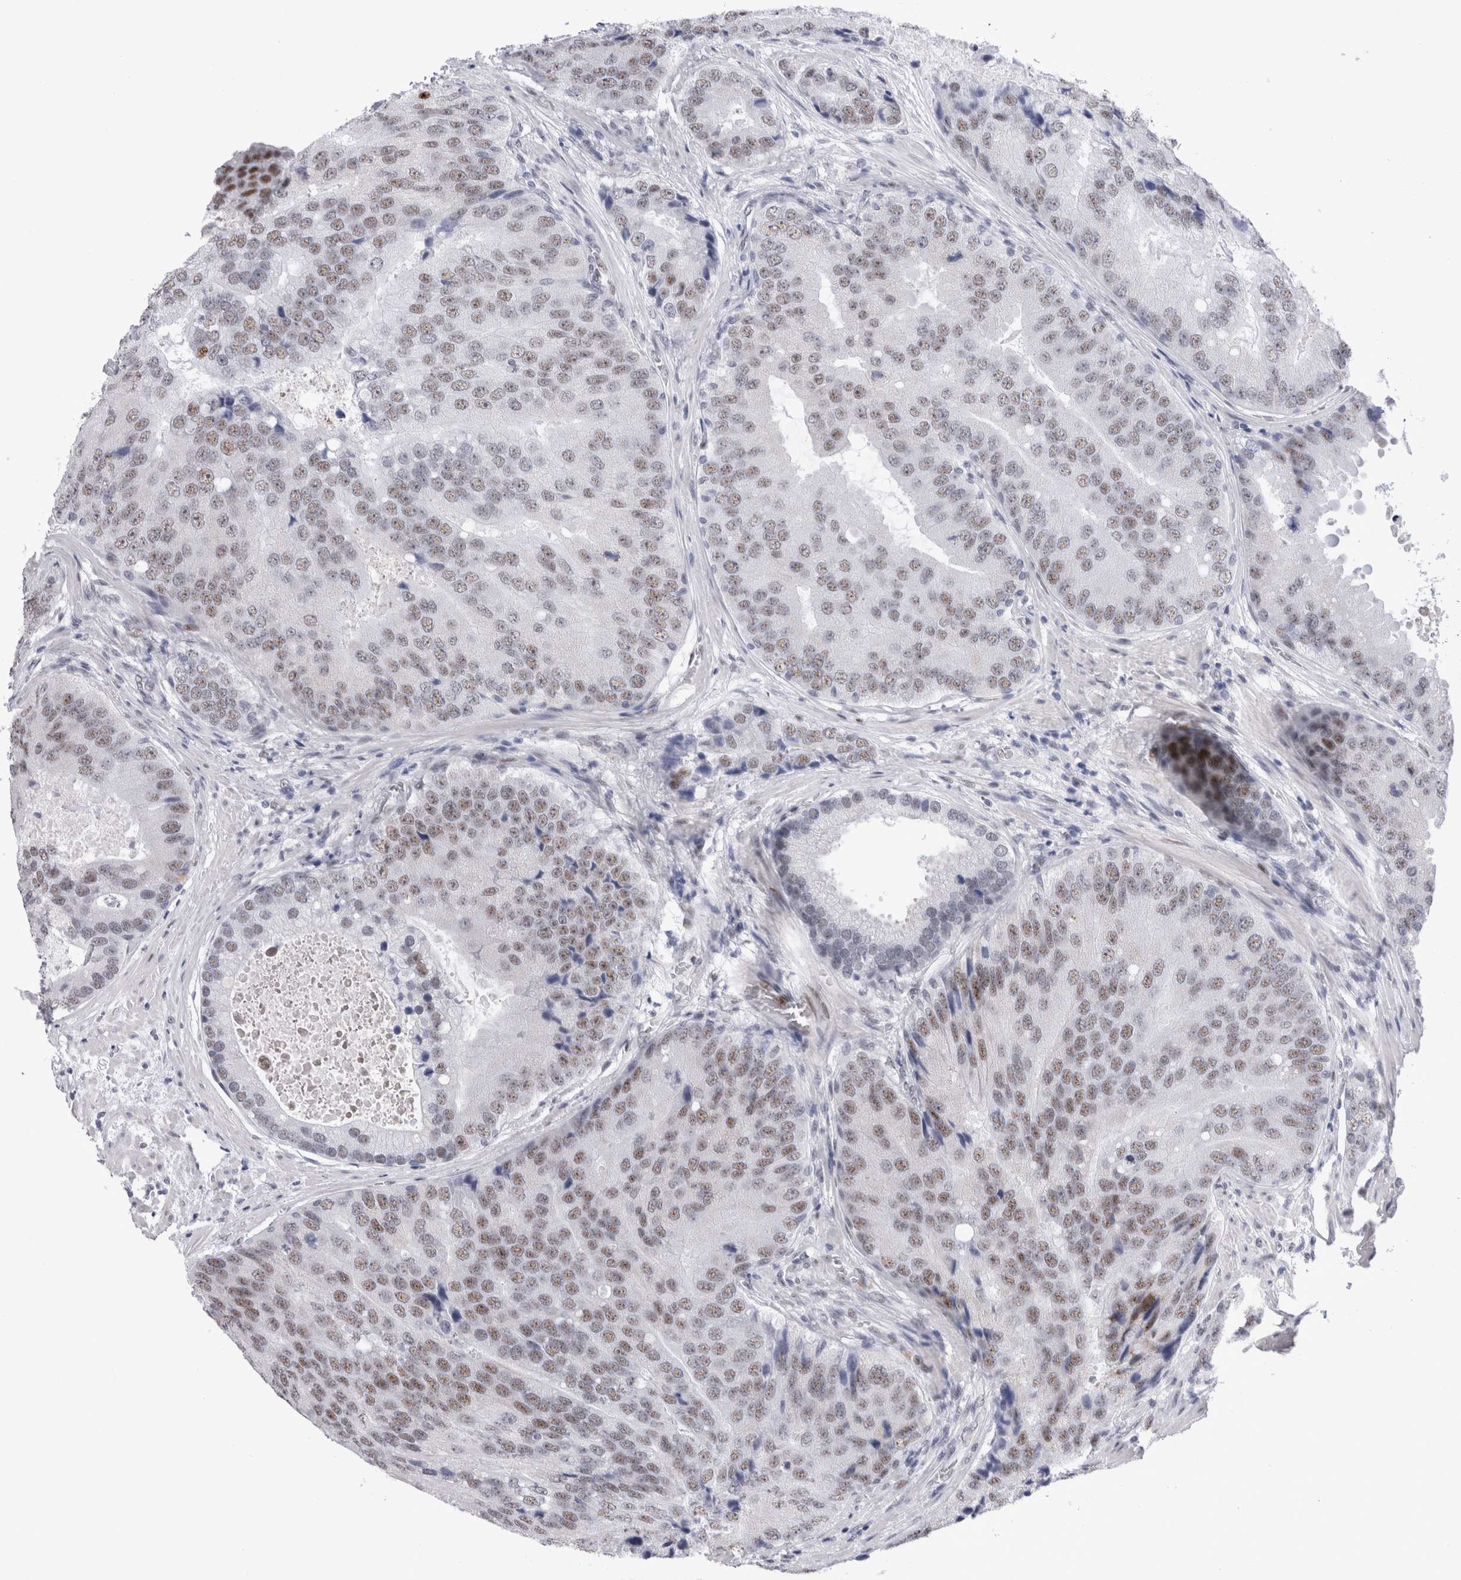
{"staining": {"intensity": "moderate", "quantity": ">75%", "location": "nuclear"}, "tissue": "prostate cancer", "cell_type": "Tumor cells", "image_type": "cancer", "snomed": [{"axis": "morphology", "description": "Adenocarcinoma, High grade"}, {"axis": "topography", "description": "Prostate"}], "caption": "Adenocarcinoma (high-grade) (prostate) stained for a protein (brown) shows moderate nuclear positive expression in approximately >75% of tumor cells.", "gene": "RBM6", "patient": {"sex": "male", "age": 70}}